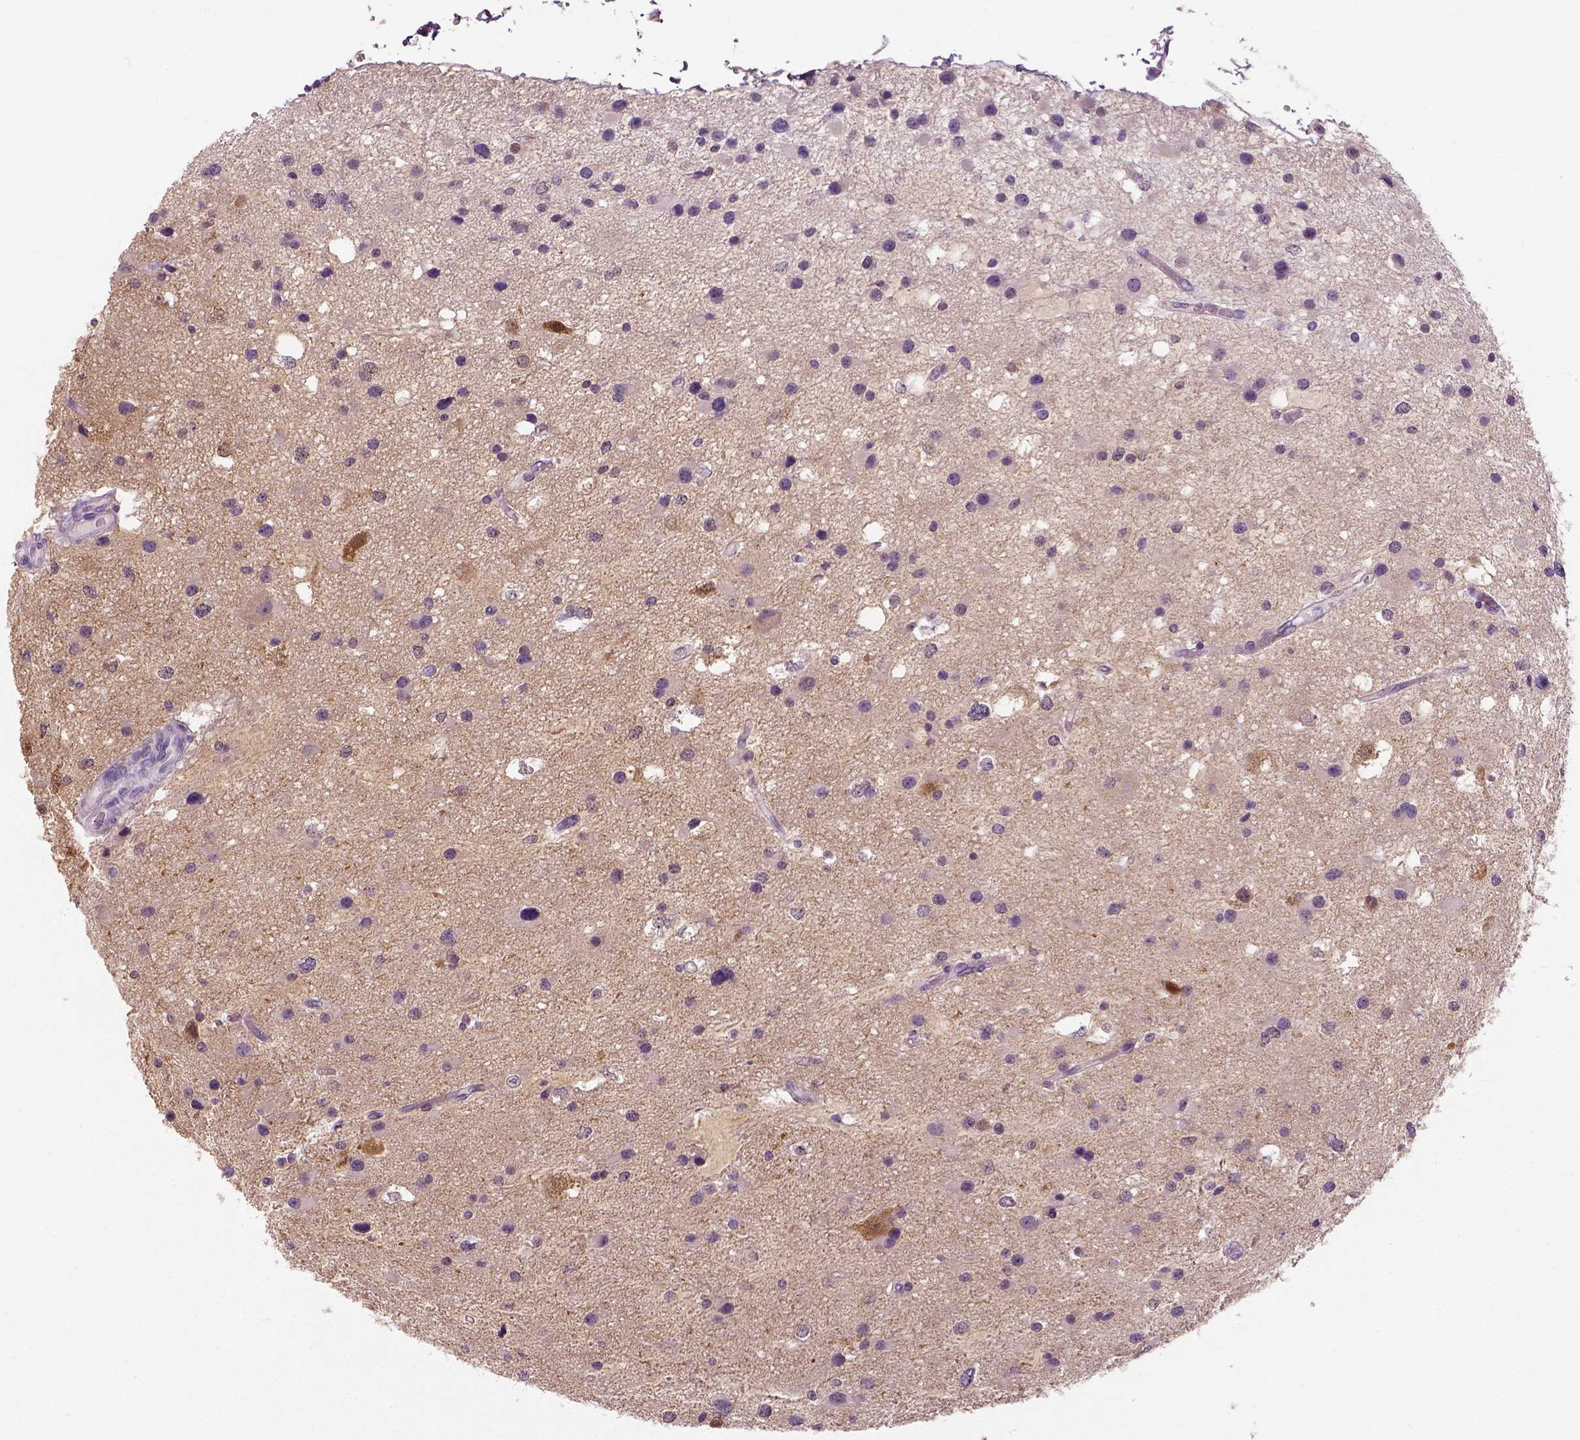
{"staining": {"intensity": "negative", "quantity": "none", "location": "none"}, "tissue": "glioma", "cell_type": "Tumor cells", "image_type": "cancer", "snomed": [{"axis": "morphology", "description": "Glioma, malignant, Low grade"}, {"axis": "topography", "description": "Brain"}], "caption": "Photomicrograph shows no protein positivity in tumor cells of glioma tissue.", "gene": "NECAB1", "patient": {"sex": "female", "age": 32}}